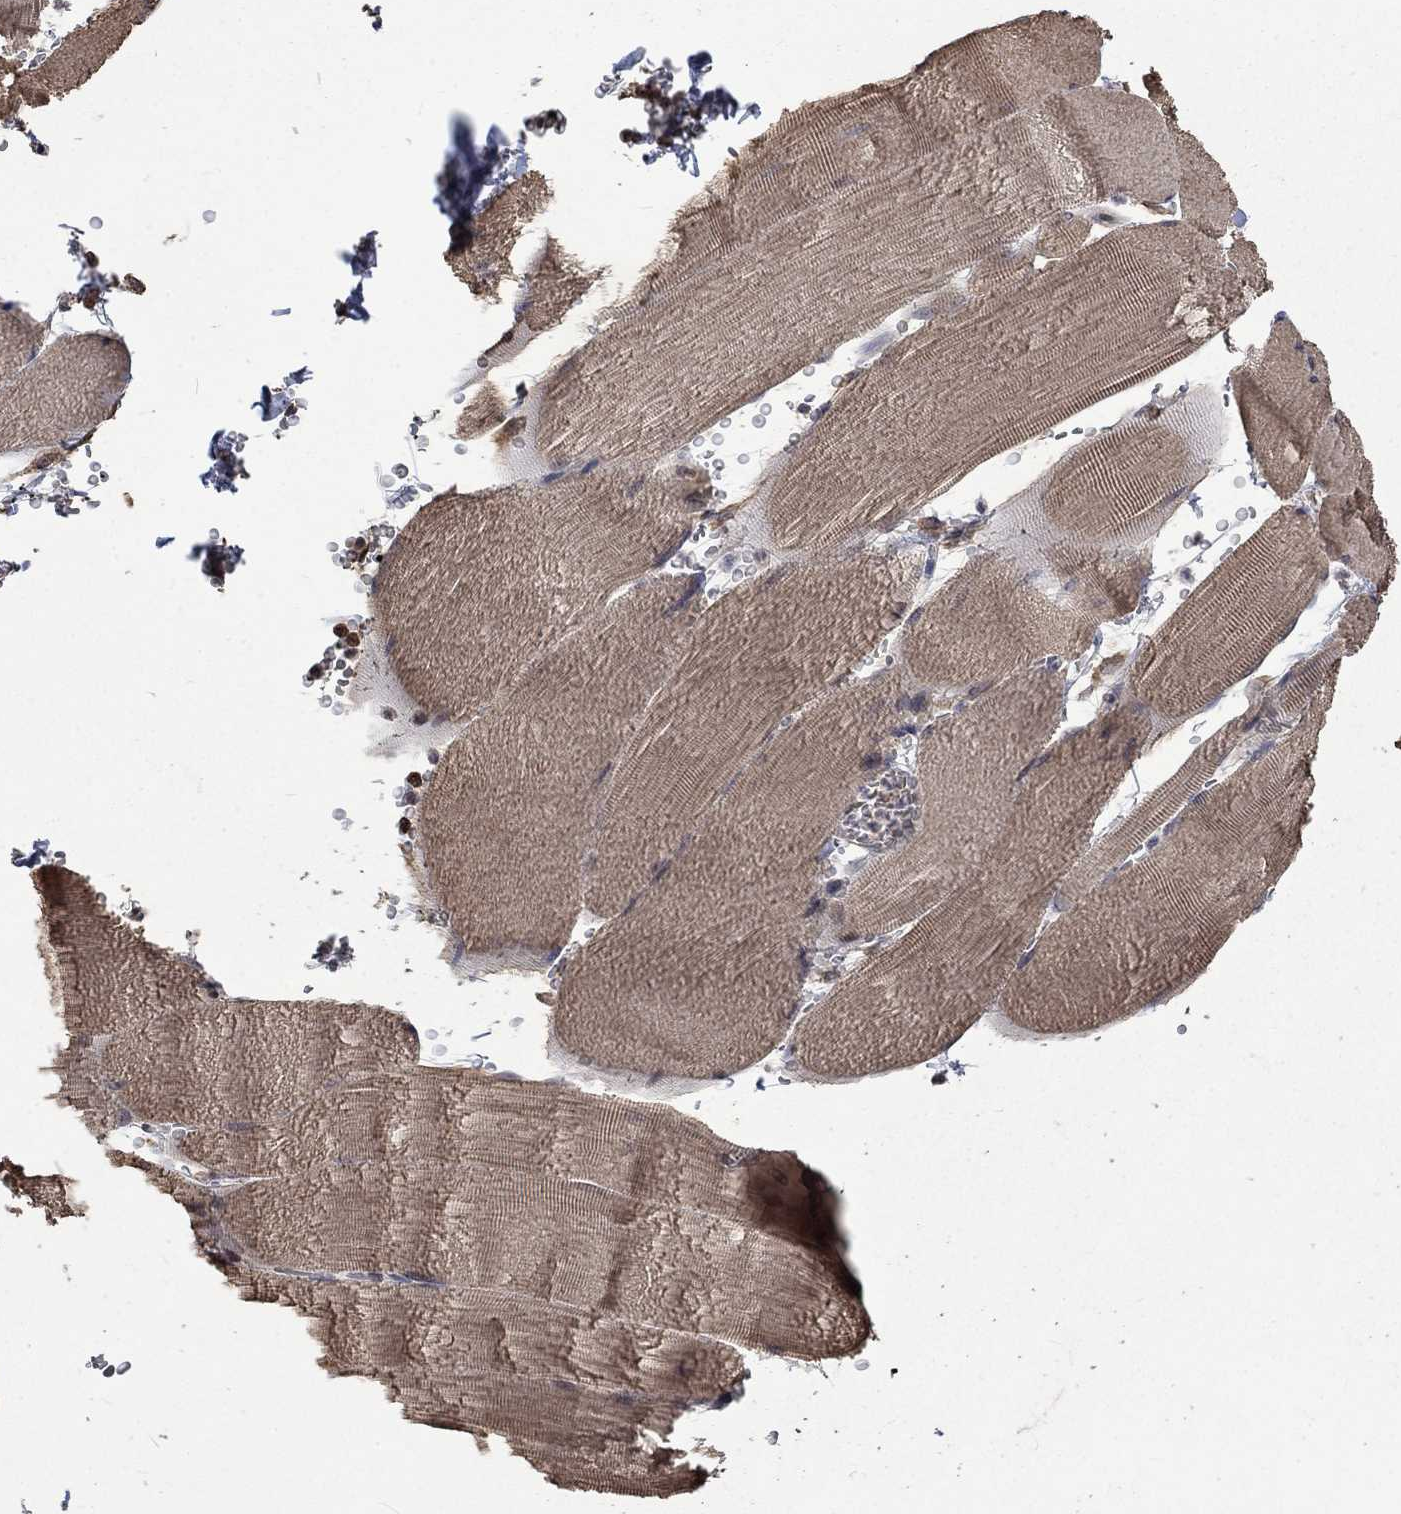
{"staining": {"intensity": "moderate", "quantity": ">75%", "location": "cytoplasmic/membranous"}, "tissue": "skeletal muscle", "cell_type": "Myocytes", "image_type": "normal", "snomed": [{"axis": "morphology", "description": "Normal tissue, NOS"}, {"axis": "topography", "description": "Skeletal muscle"}], "caption": "This histopathology image displays immunohistochemistry staining of benign human skeletal muscle, with medium moderate cytoplasmic/membranous staining in about >75% of myocytes.", "gene": "ESRRA", "patient": {"sex": "male", "age": 56}}